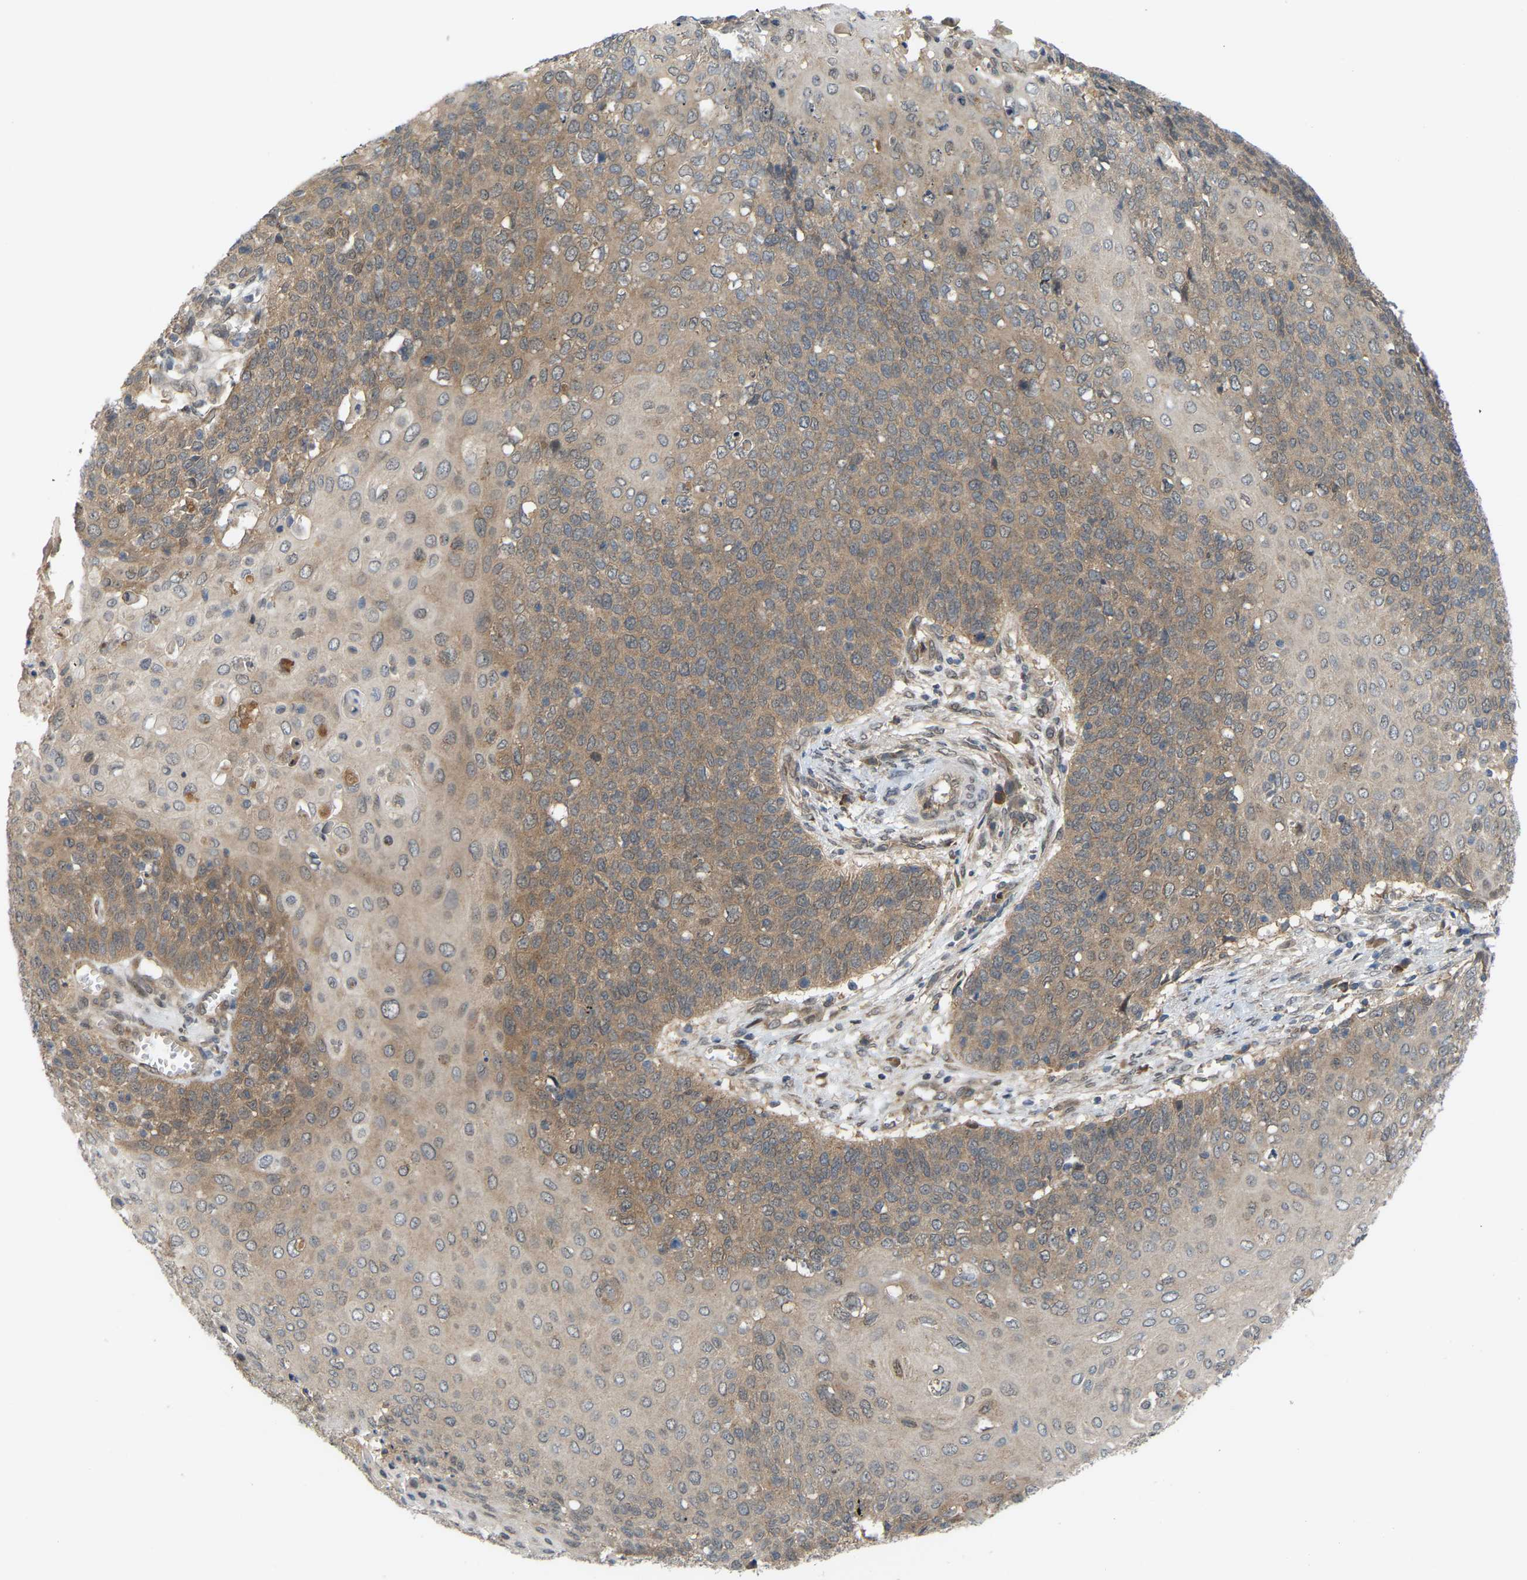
{"staining": {"intensity": "moderate", "quantity": "25%-75%", "location": "cytoplasmic/membranous"}, "tissue": "cervical cancer", "cell_type": "Tumor cells", "image_type": "cancer", "snomed": [{"axis": "morphology", "description": "Squamous cell carcinoma, NOS"}, {"axis": "topography", "description": "Cervix"}], "caption": "Protein staining of squamous cell carcinoma (cervical) tissue displays moderate cytoplasmic/membranous staining in approximately 25%-75% of tumor cells. (DAB (3,3'-diaminobenzidine) IHC with brightfield microscopy, high magnification).", "gene": "CROT", "patient": {"sex": "female", "age": 39}}